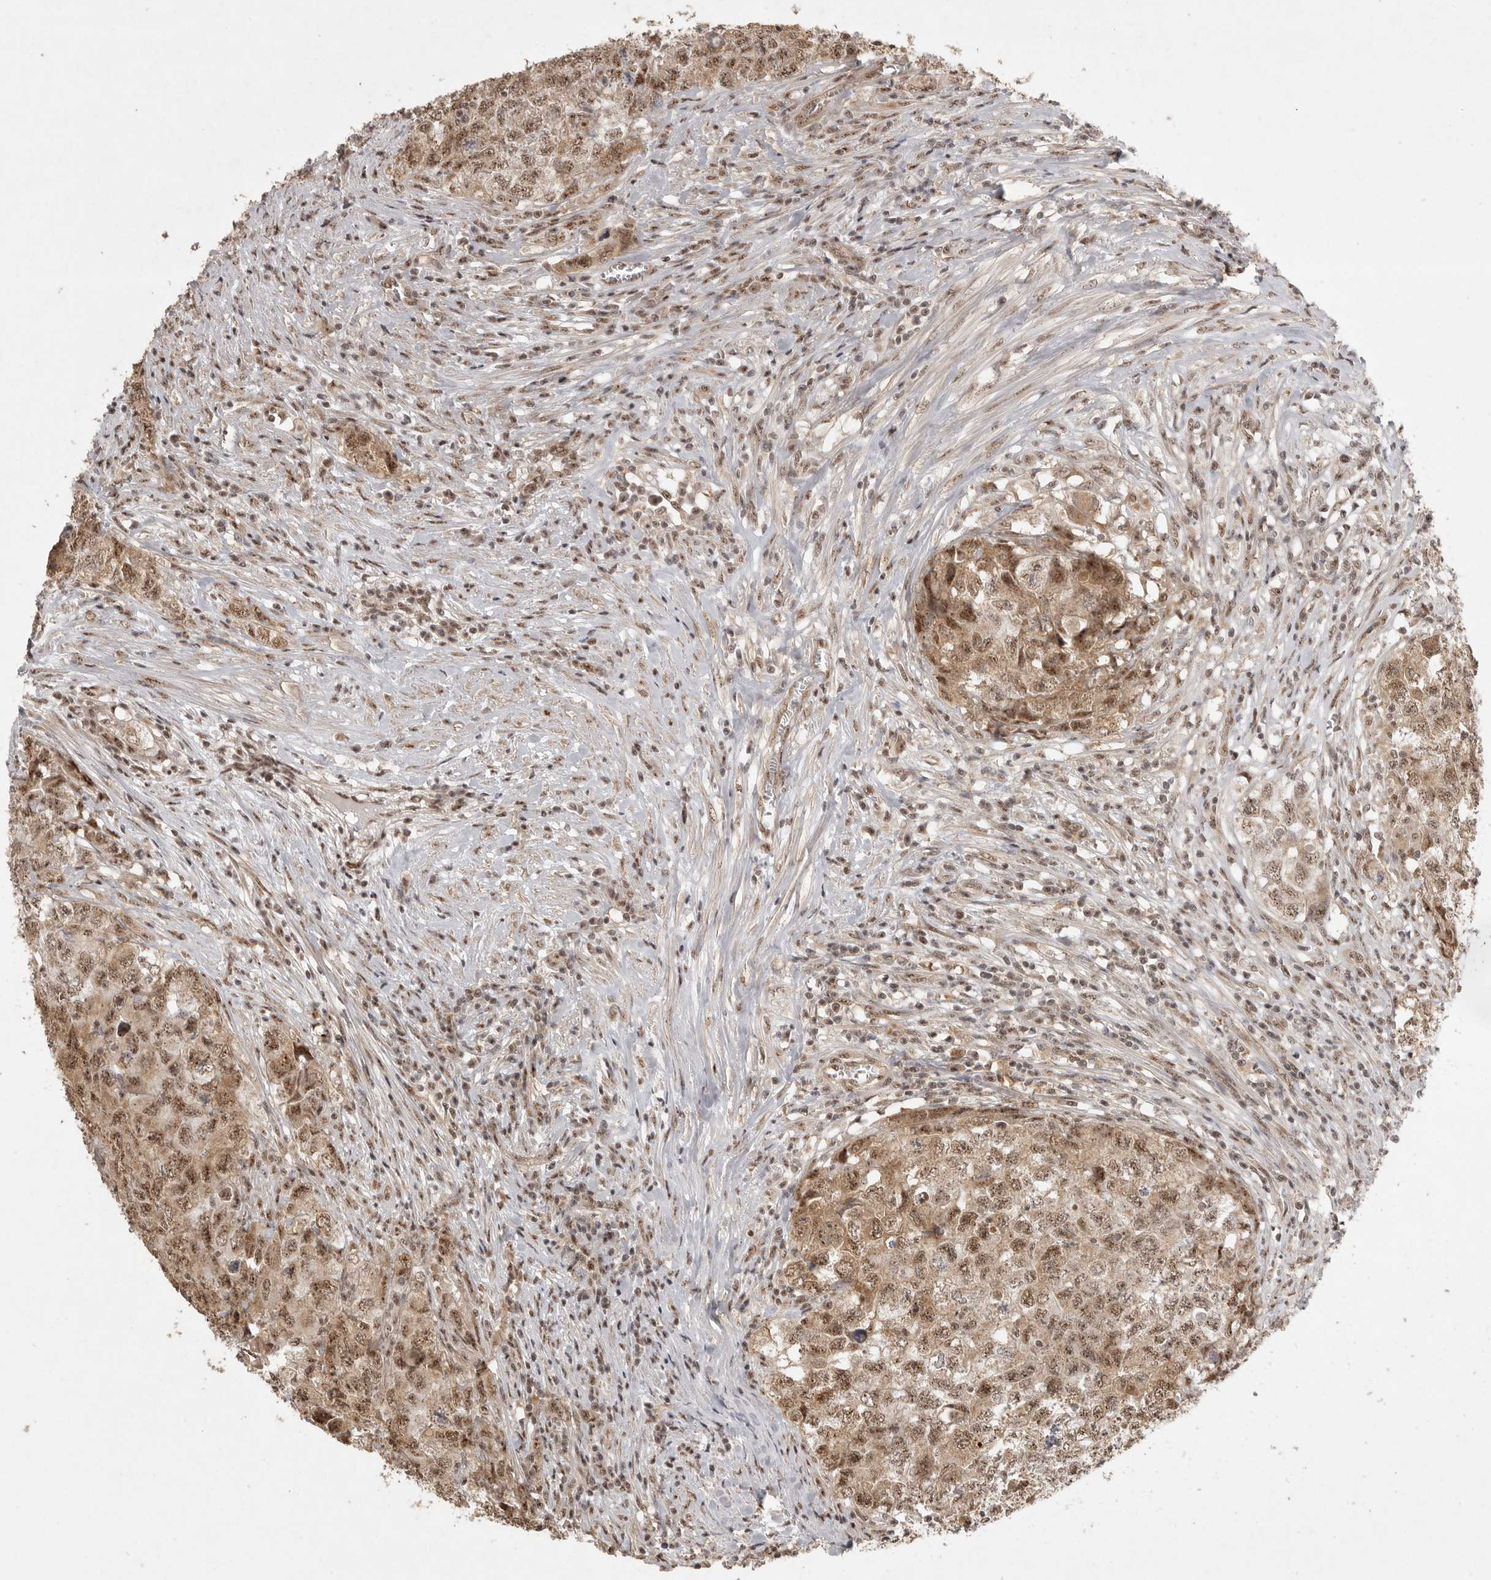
{"staining": {"intensity": "strong", "quantity": ">75%", "location": "cytoplasmic/membranous,nuclear"}, "tissue": "testis cancer", "cell_type": "Tumor cells", "image_type": "cancer", "snomed": [{"axis": "morphology", "description": "Seminoma, NOS"}, {"axis": "morphology", "description": "Carcinoma, Embryonal, NOS"}, {"axis": "topography", "description": "Testis"}], "caption": "Brown immunohistochemical staining in human testis cancer (seminoma) demonstrates strong cytoplasmic/membranous and nuclear expression in approximately >75% of tumor cells. The protein is shown in brown color, while the nuclei are stained blue.", "gene": "POMP", "patient": {"sex": "male", "age": 43}}